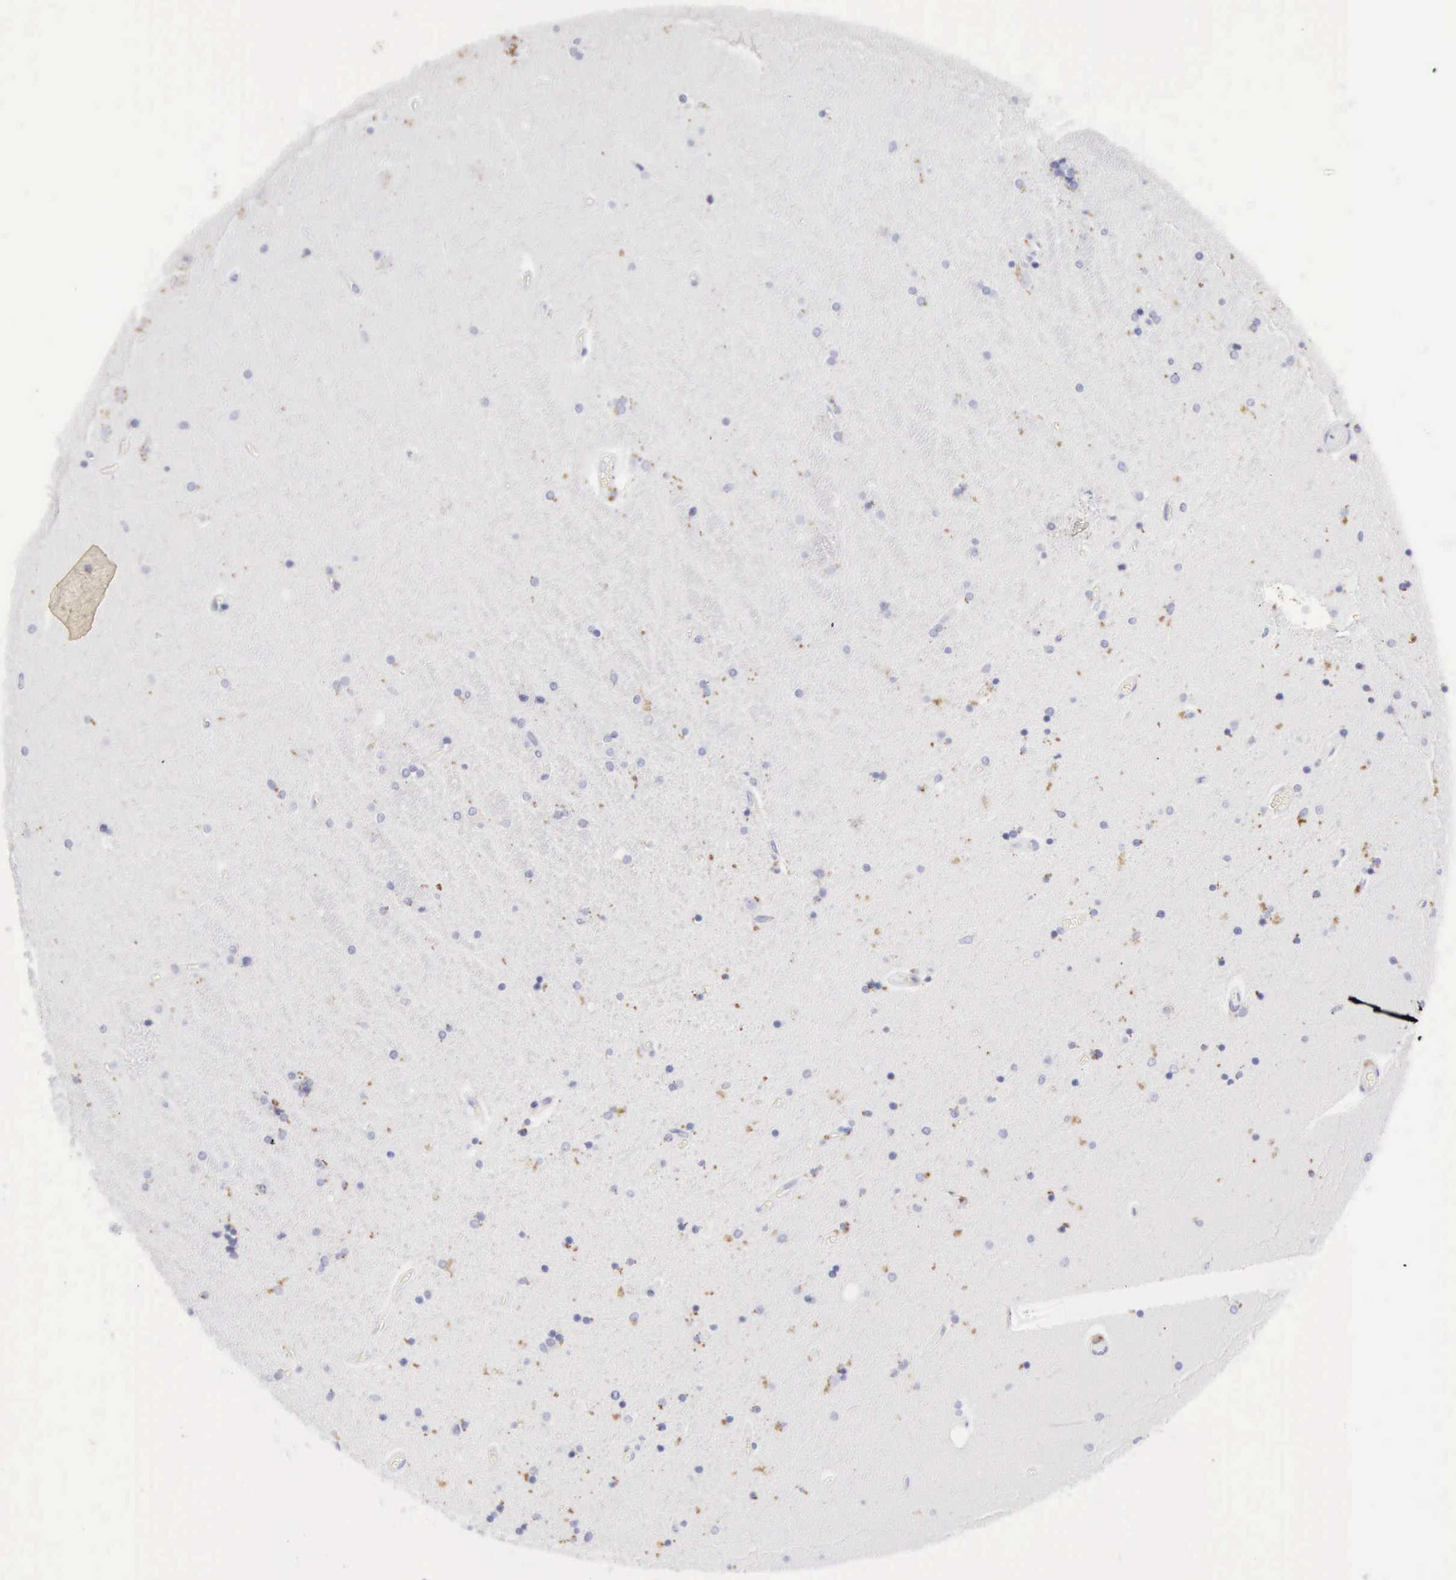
{"staining": {"intensity": "negative", "quantity": "none", "location": "none"}, "tissue": "hippocampus", "cell_type": "Glial cells", "image_type": "normal", "snomed": [{"axis": "morphology", "description": "Normal tissue, NOS"}, {"axis": "topography", "description": "Hippocampus"}], "caption": "A high-resolution image shows immunohistochemistry staining of normal hippocampus, which exhibits no significant positivity in glial cells. The staining was performed using DAB to visualize the protein expression in brown, while the nuclei were stained in blue with hematoxylin (Magnification: 20x).", "gene": "CTSS", "patient": {"sex": "female", "age": 54}}